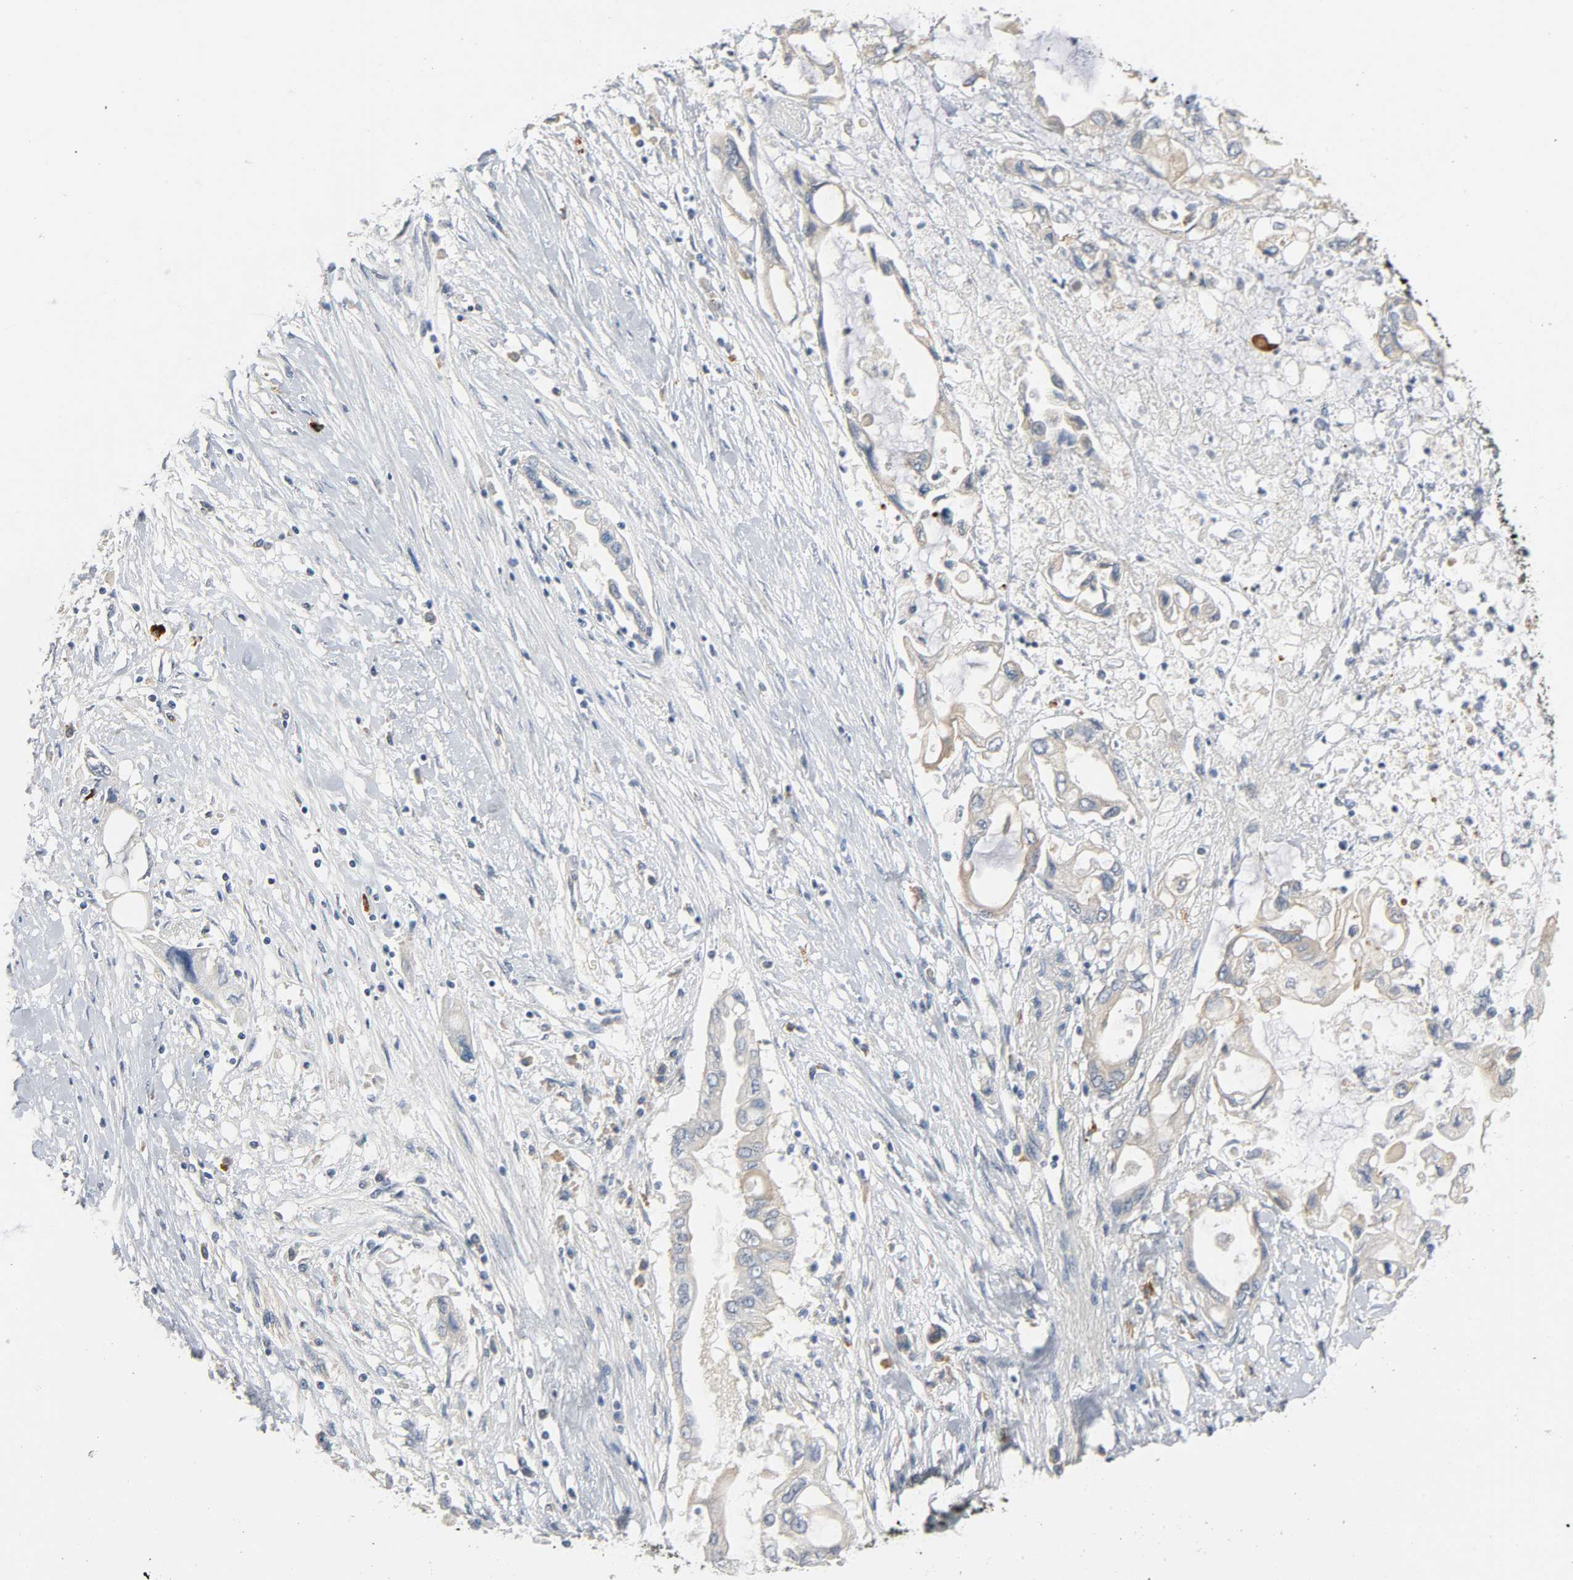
{"staining": {"intensity": "weak", "quantity": ">75%", "location": "cytoplasmic/membranous"}, "tissue": "pancreatic cancer", "cell_type": "Tumor cells", "image_type": "cancer", "snomed": [{"axis": "morphology", "description": "Adenocarcinoma, NOS"}, {"axis": "topography", "description": "Pancreas"}], "caption": "Protein analysis of pancreatic adenocarcinoma tissue demonstrates weak cytoplasmic/membranous positivity in approximately >75% of tumor cells. Nuclei are stained in blue.", "gene": "LIMCH1", "patient": {"sex": "female", "age": 57}}